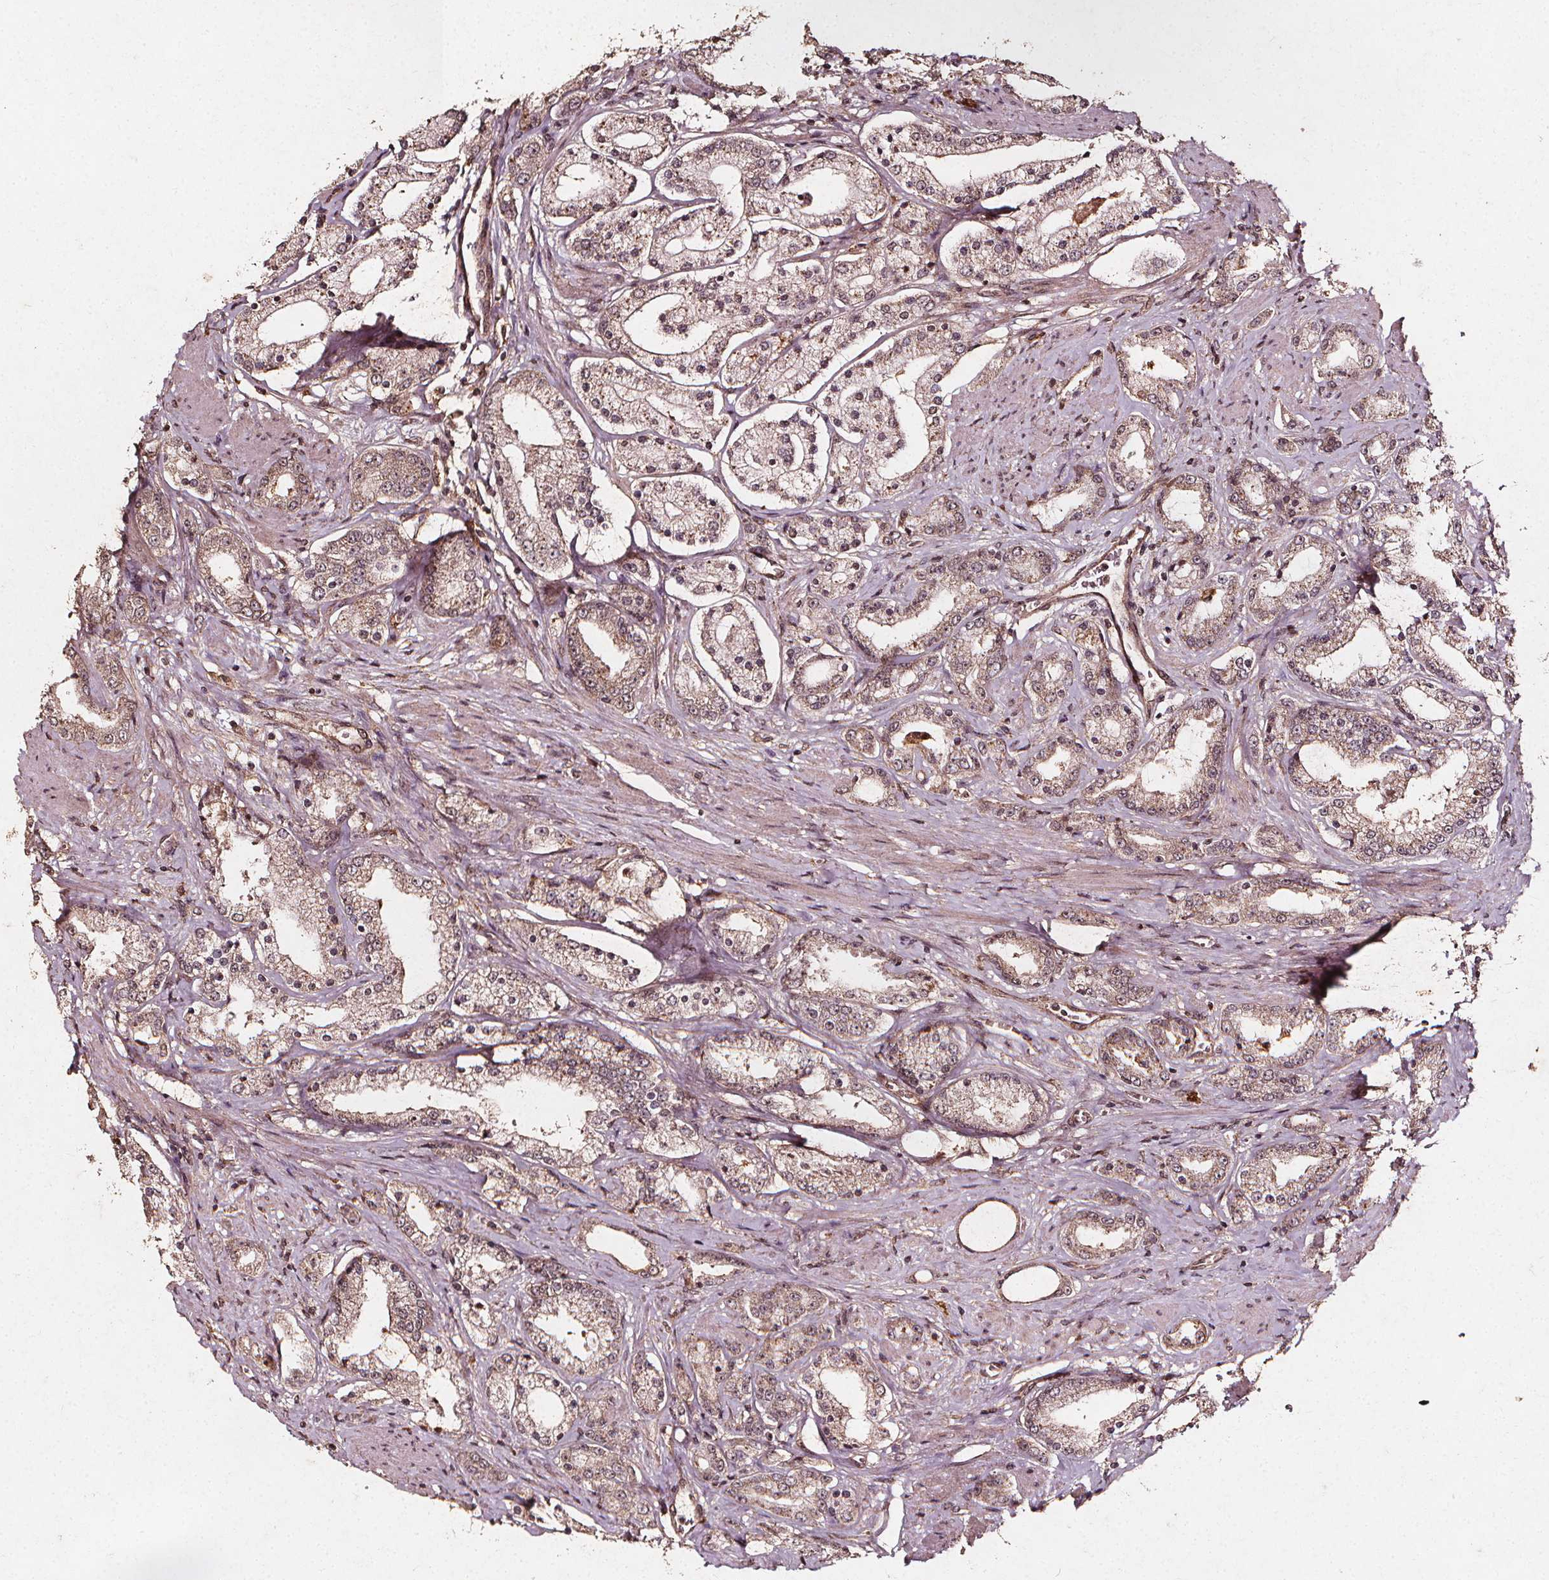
{"staining": {"intensity": "moderate", "quantity": ">75%", "location": "cytoplasmic/membranous"}, "tissue": "prostate cancer", "cell_type": "Tumor cells", "image_type": "cancer", "snomed": [{"axis": "morphology", "description": "Adenocarcinoma, High grade"}, {"axis": "topography", "description": "Prostate"}], "caption": "An IHC histopathology image of tumor tissue is shown. Protein staining in brown shows moderate cytoplasmic/membranous positivity in high-grade adenocarcinoma (prostate) within tumor cells. The staining was performed using DAB (3,3'-diaminobenzidine) to visualize the protein expression in brown, while the nuclei were stained in blue with hematoxylin (Magnification: 20x).", "gene": "ABCA1", "patient": {"sex": "male", "age": 67}}